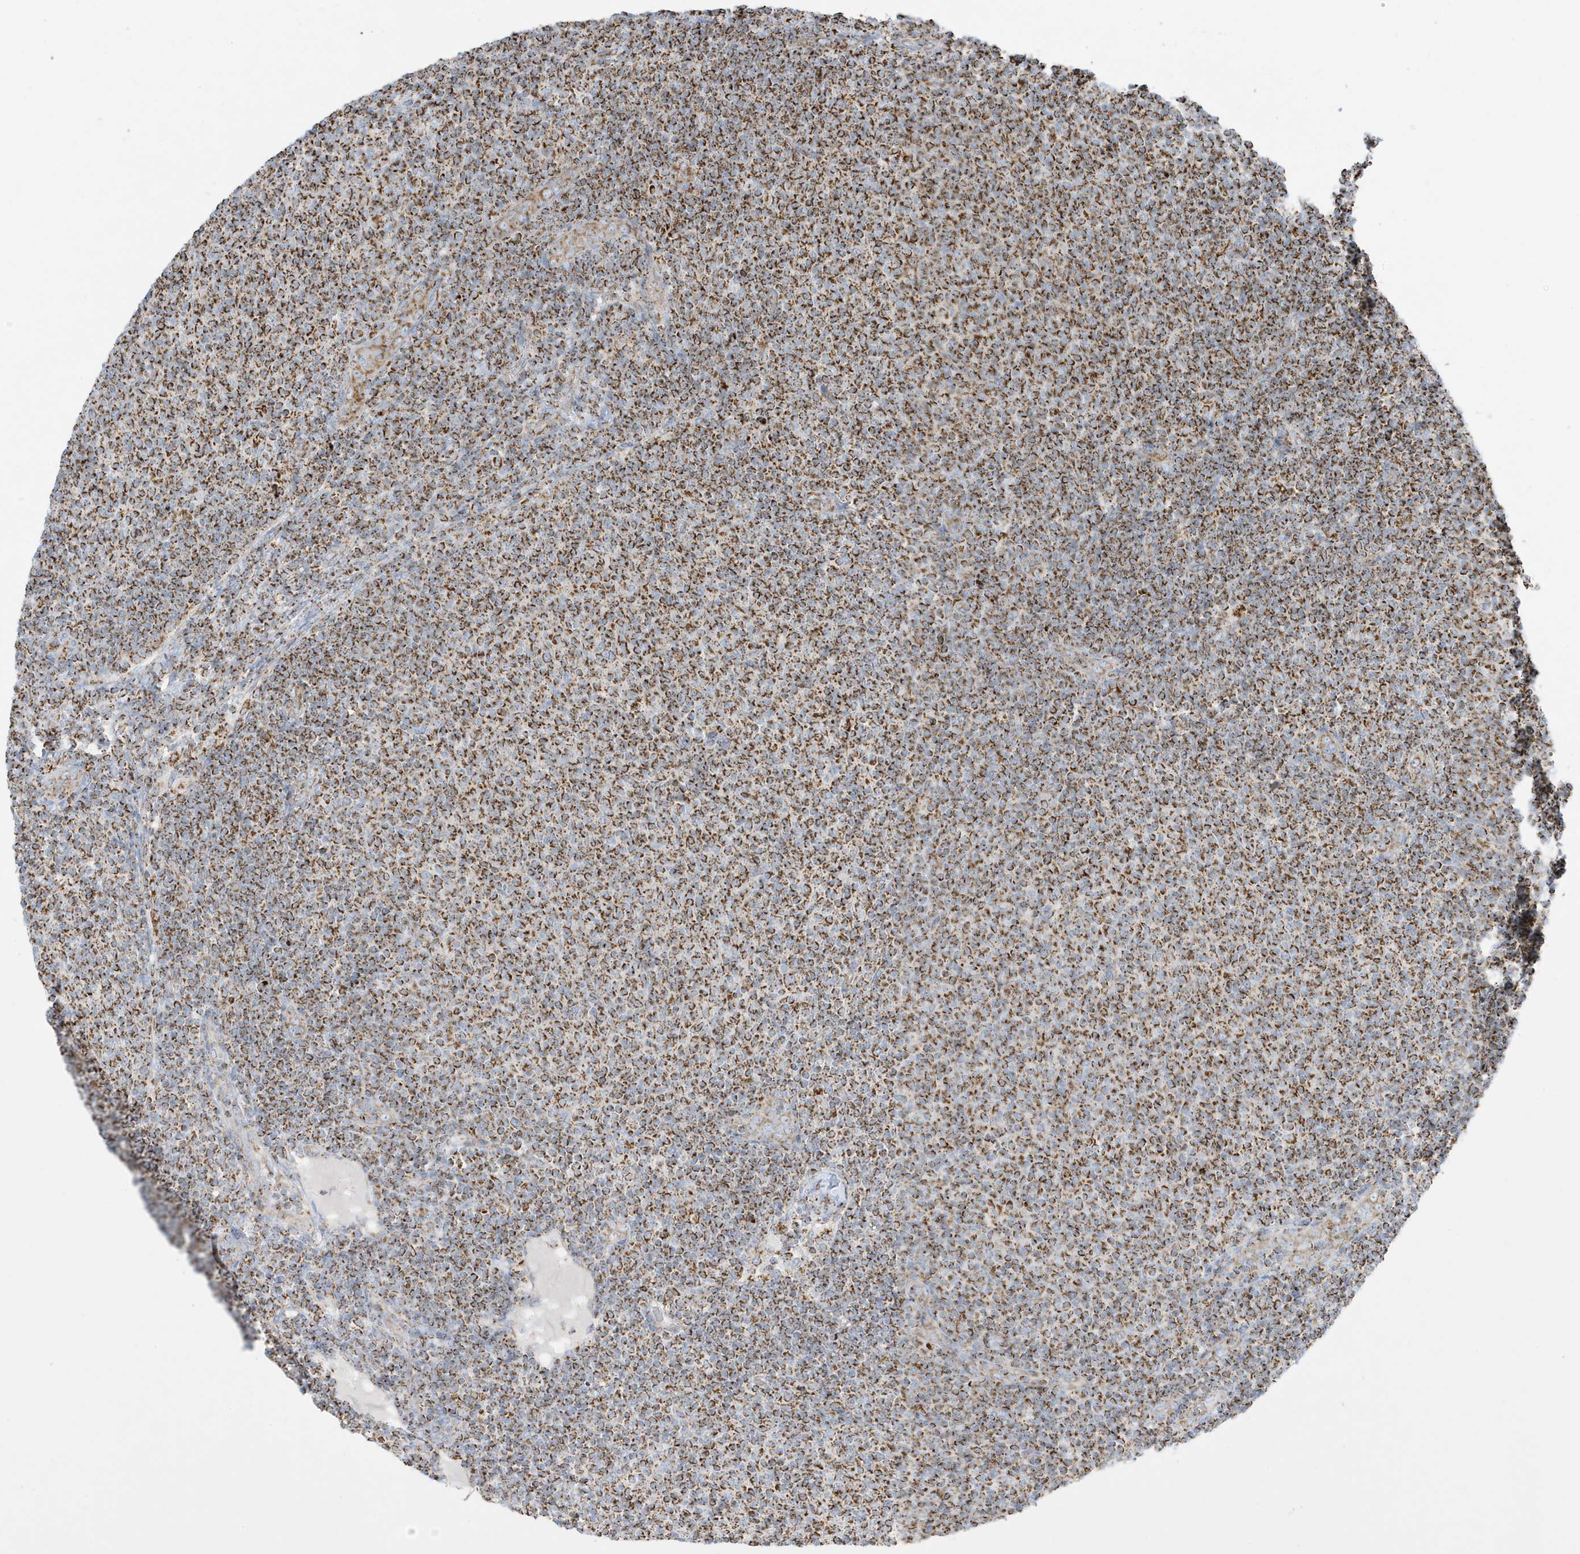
{"staining": {"intensity": "strong", "quantity": ">75%", "location": "cytoplasmic/membranous"}, "tissue": "lymphoma", "cell_type": "Tumor cells", "image_type": "cancer", "snomed": [{"axis": "morphology", "description": "Malignant lymphoma, non-Hodgkin's type, Low grade"}, {"axis": "topography", "description": "Lymph node"}], "caption": "IHC (DAB) staining of lymphoma reveals strong cytoplasmic/membranous protein staining in approximately >75% of tumor cells. (DAB IHC, brown staining for protein, blue staining for nuclei).", "gene": "ATP5ME", "patient": {"sex": "male", "age": 66}}